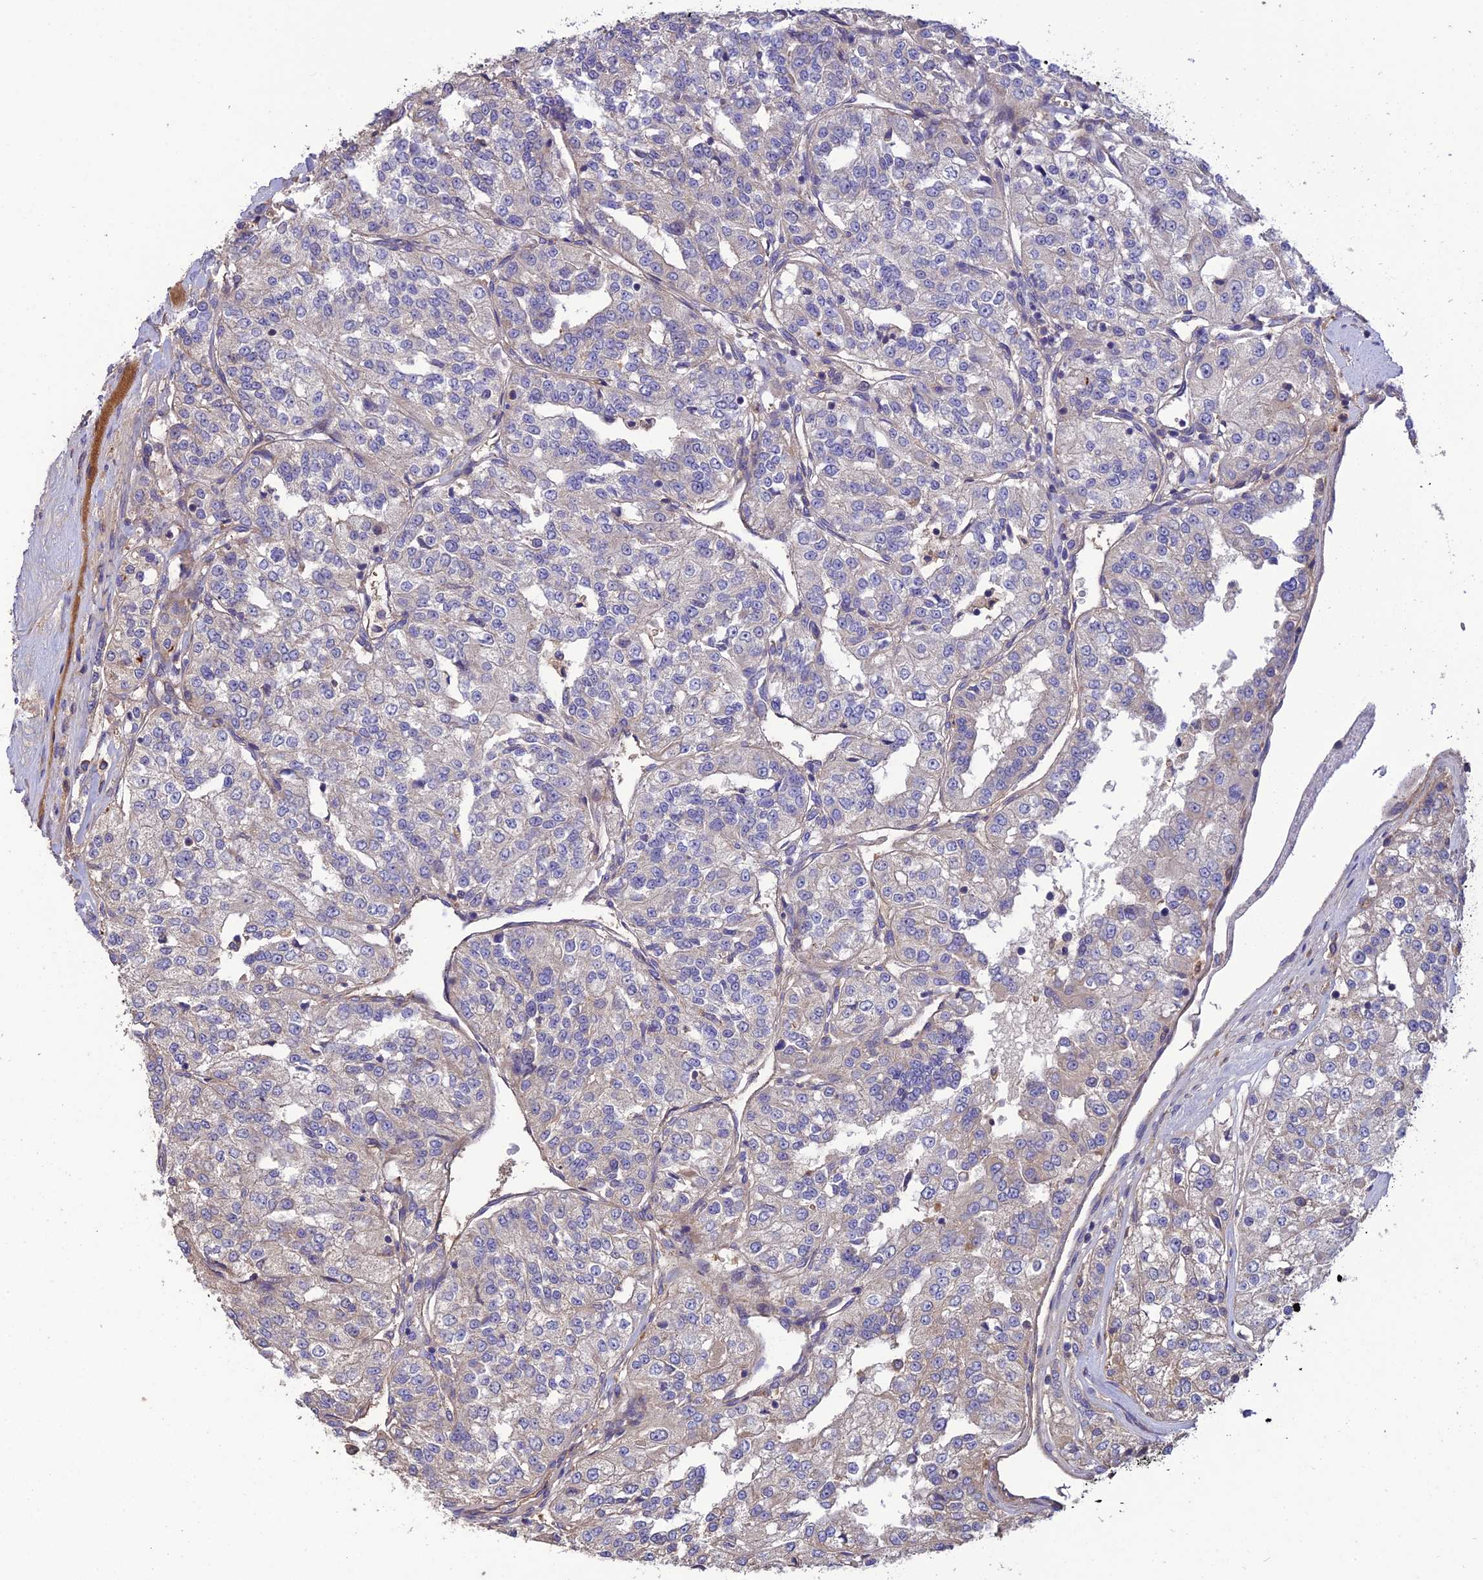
{"staining": {"intensity": "weak", "quantity": "<25%", "location": "cytoplasmic/membranous"}, "tissue": "renal cancer", "cell_type": "Tumor cells", "image_type": "cancer", "snomed": [{"axis": "morphology", "description": "Adenocarcinoma, NOS"}, {"axis": "topography", "description": "Kidney"}], "caption": "Immunohistochemistry image of renal cancer stained for a protein (brown), which reveals no positivity in tumor cells.", "gene": "MIOS", "patient": {"sex": "female", "age": 63}}